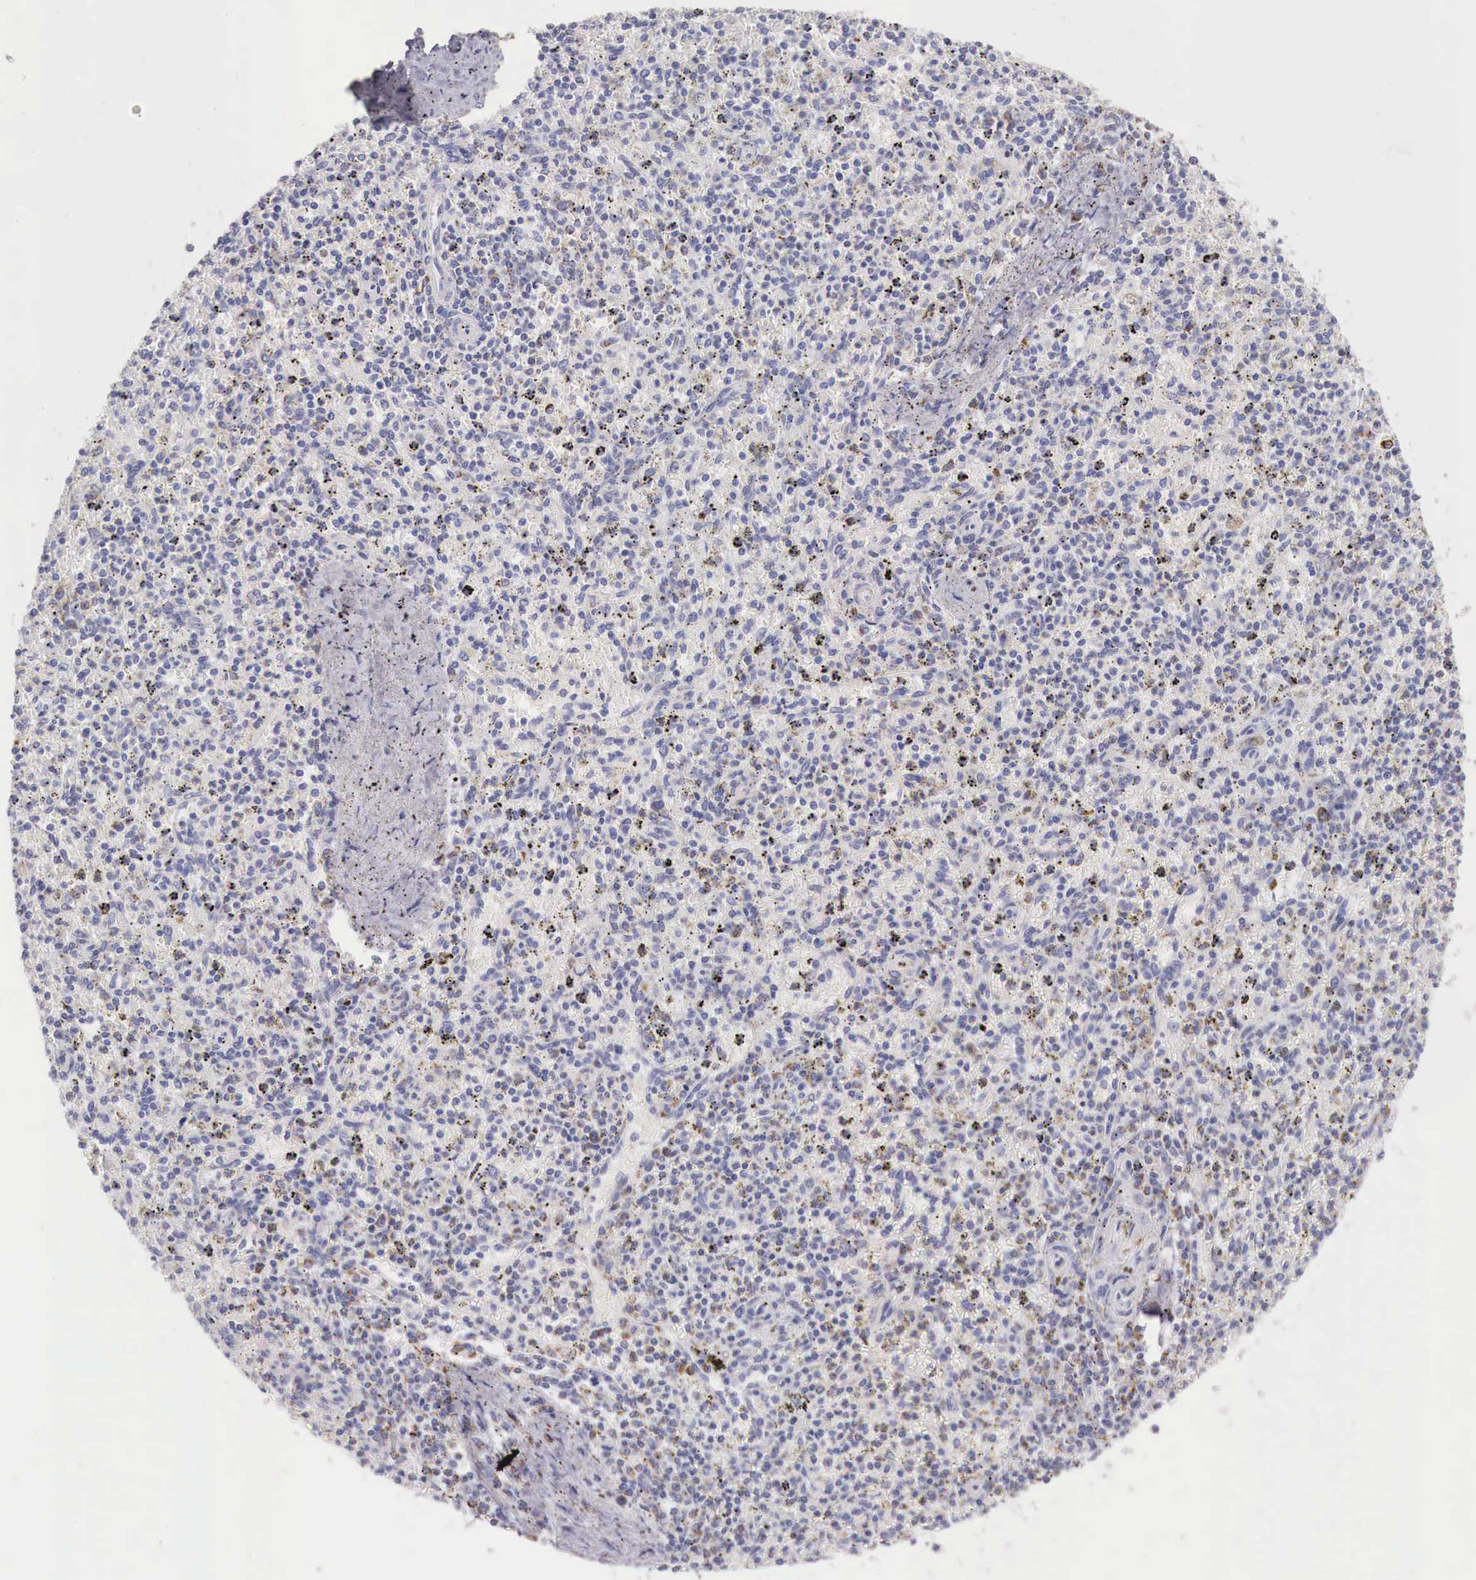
{"staining": {"intensity": "moderate", "quantity": "<25%", "location": "cytoplasmic/membranous"}, "tissue": "spleen", "cell_type": "Cells in red pulp", "image_type": "normal", "snomed": [{"axis": "morphology", "description": "Normal tissue, NOS"}, {"axis": "topography", "description": "Spleen"}], "caption": "Moderate cytoplasmic/membranous positivity is appreciated in about <25% of cells in red pulp in benign spleen. (Stains: DAB (3,3'-diaminobenzidine) in brown, nuclei in blue, Microscopy: brightfield microscopy at high magnification).", "gene": "IDH3G", "patient": {"sex": "male", "age": 72}}